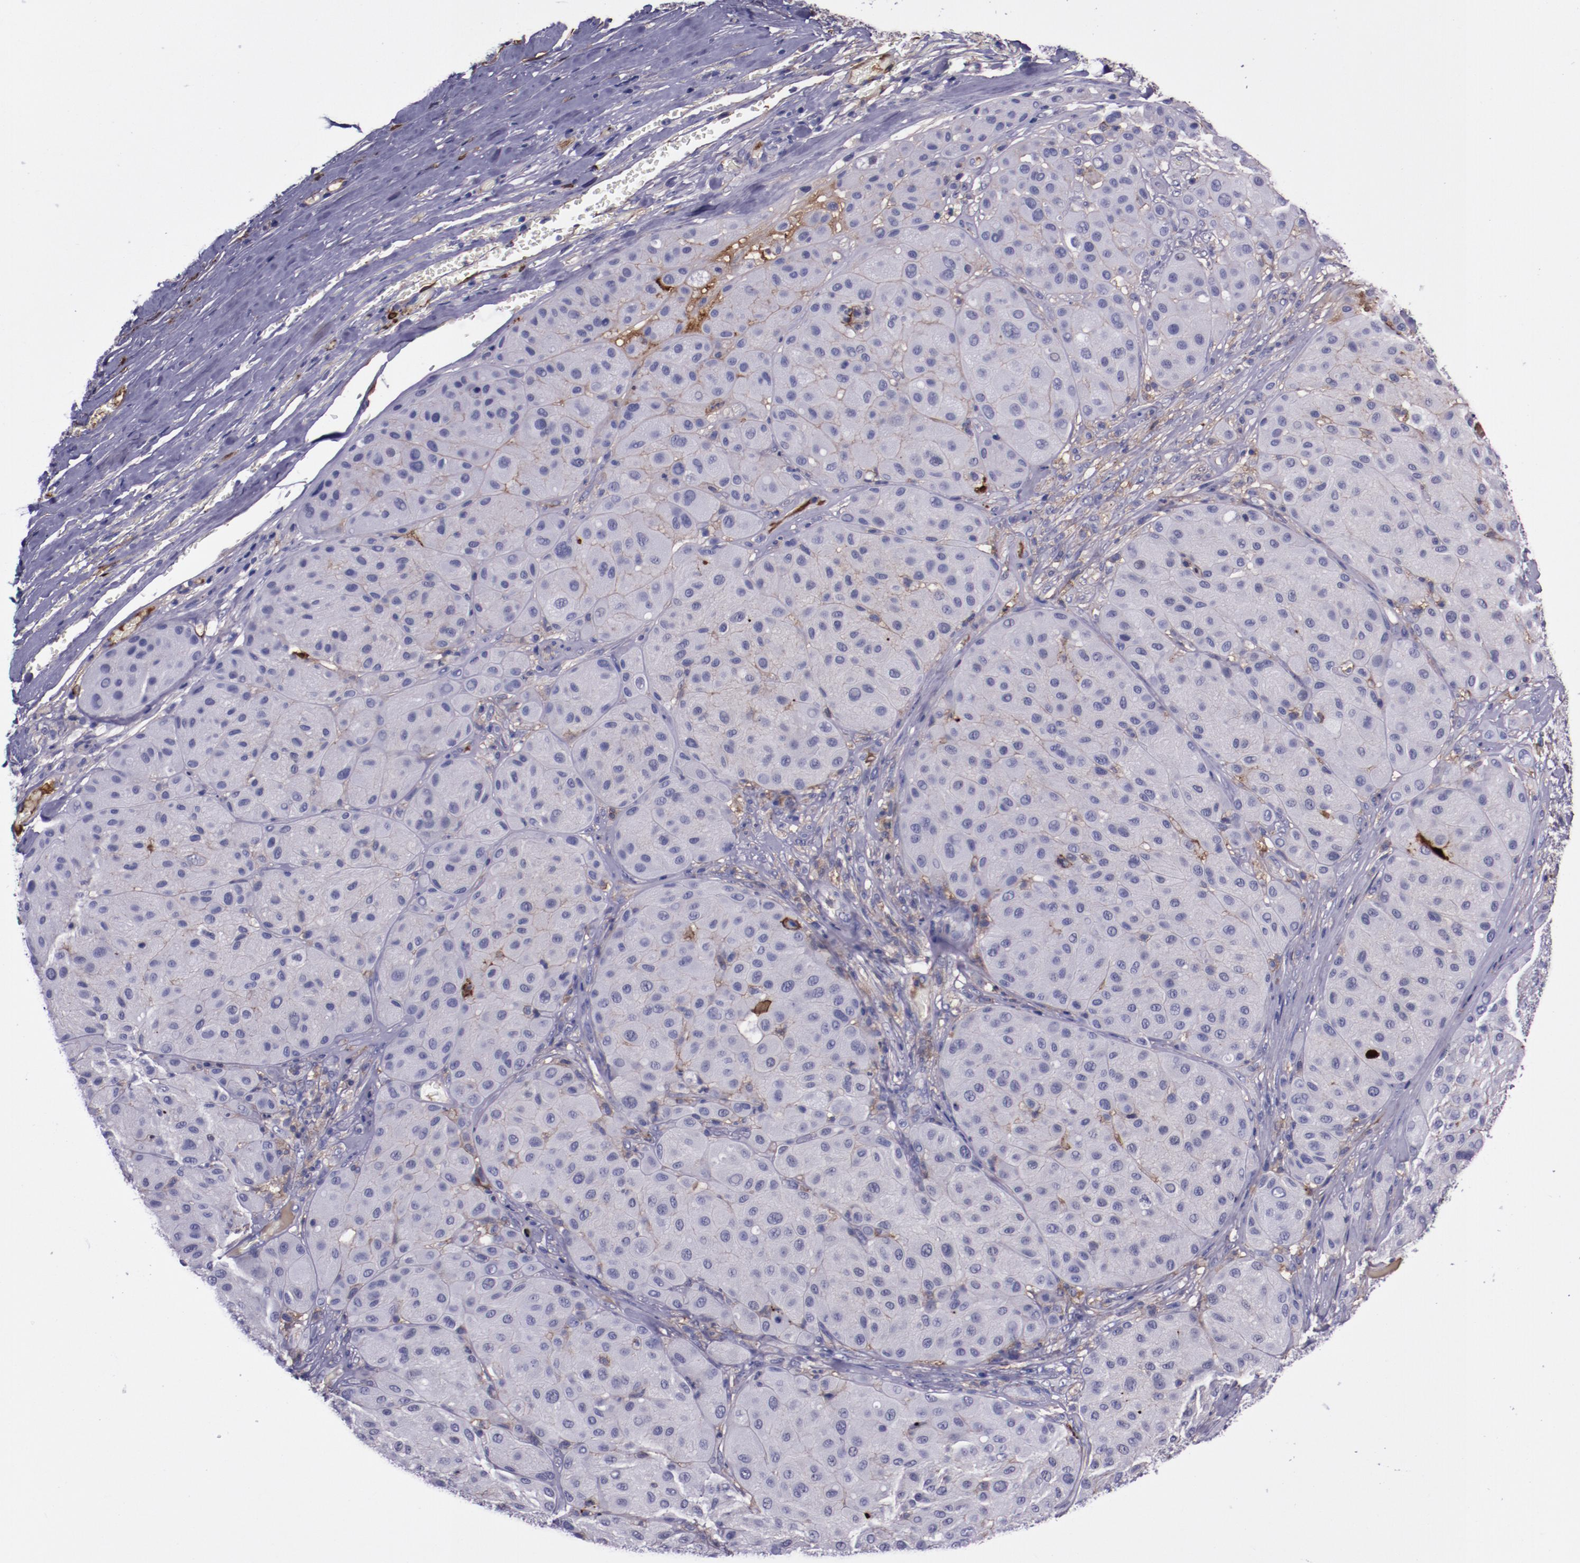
{"staining": {"intensity": "negative", "quantity": "none", "location": "none"}, "tissue": "melanoma", "cell_type": "Tumor cells", "image_type": "cancer", "snomed": [{"axis": "morphology", "description": "Normal tissue, NOS"}, {"axis": "morphology", "description": "Malignant melanoma, Metastatic site"}, {"axis": "topography", "description": "Skin"}], "caption": "Immunohistochemistry of melanoma reveals no expression in tumor cells. (Immunohistochemistry, brightfield microscopy, high magnification).", "gene": "APOH", "patient": {"sex": "male", "age": 41}}